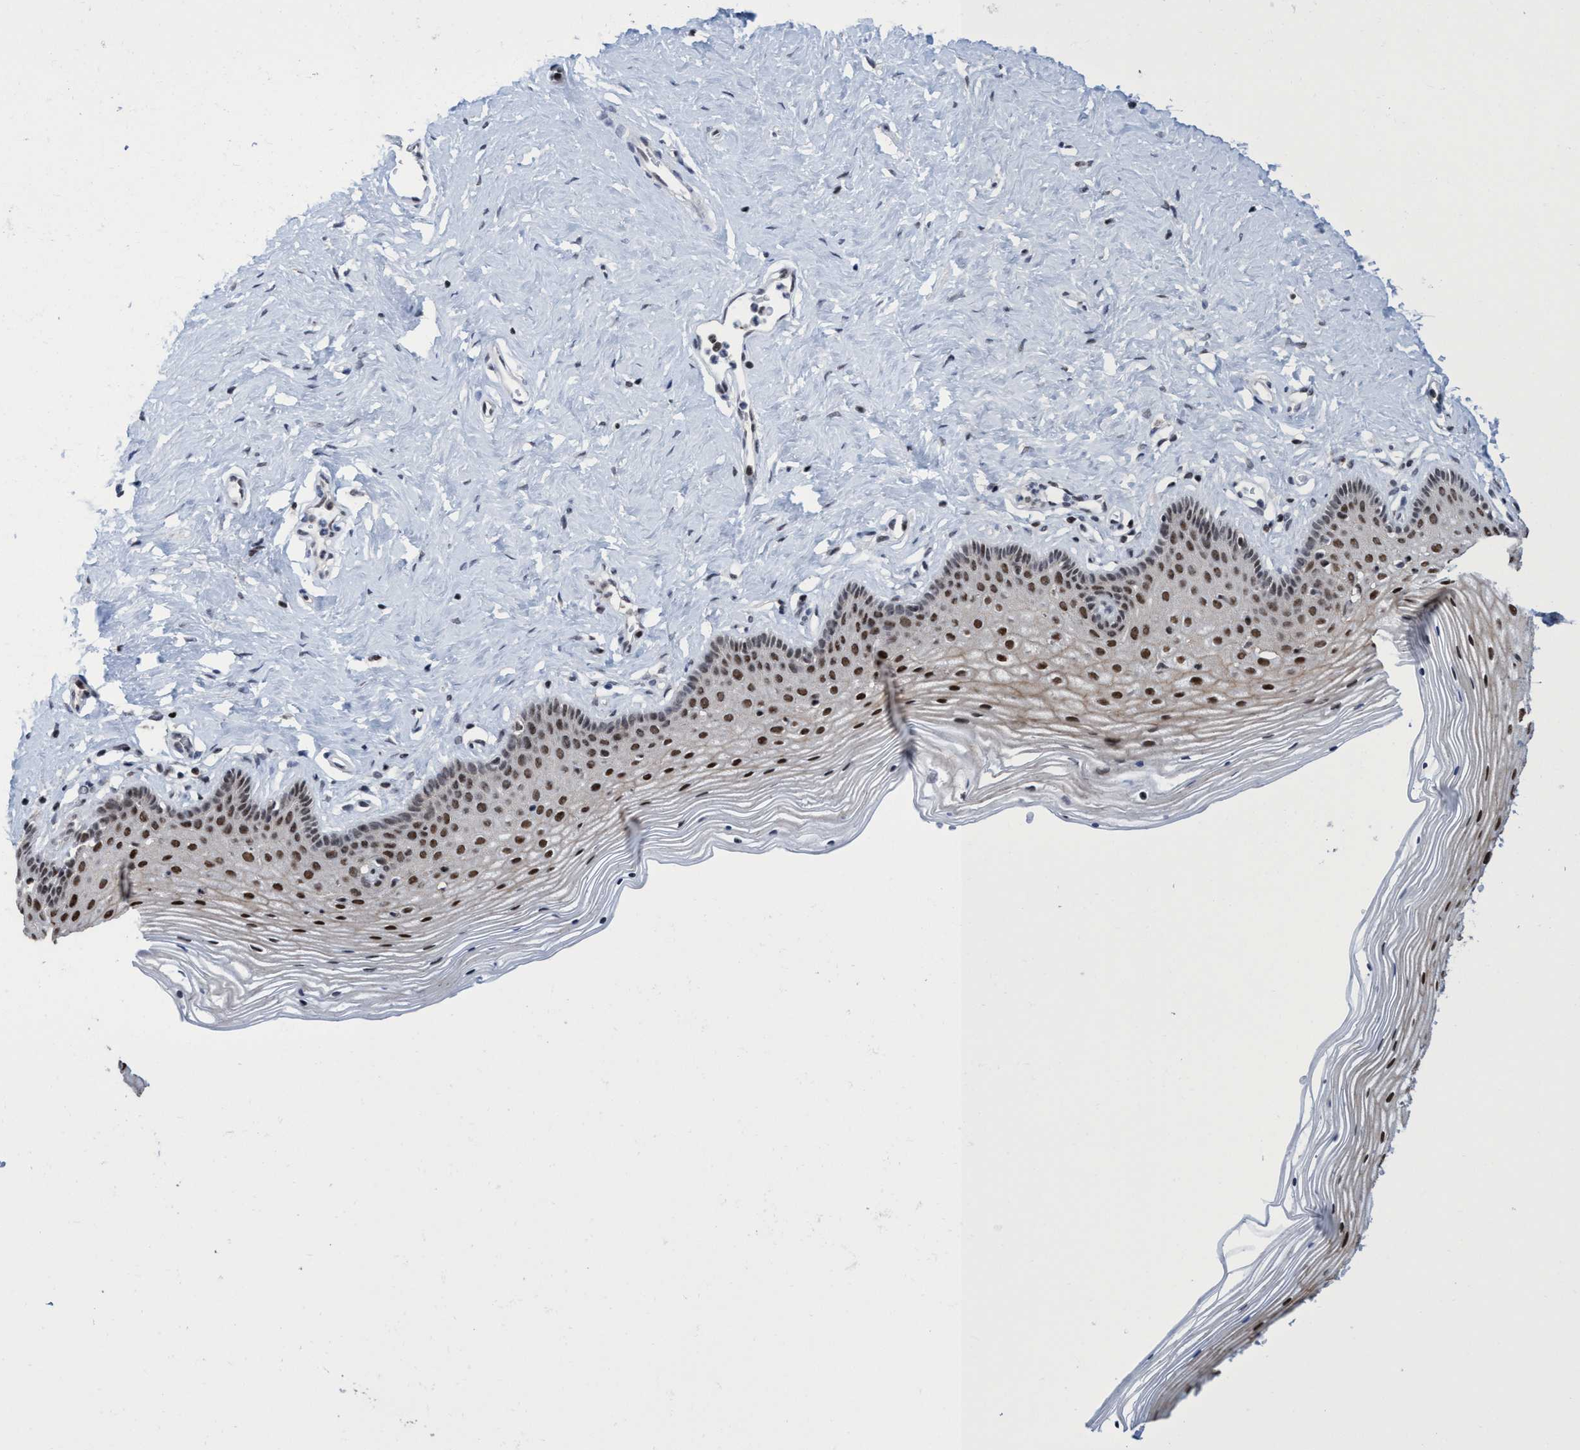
{"staining": {"intensity": "strong", "quantity": "25%-75%", "location": "nuclear"}, "tissue": "vagina", "cell_type": "Squamous epithelial cells", "image_type": "normal", "snomed": [{"axis": "morphology", "description": "Normal tissue, NOS"}, {"axis": "topography", "description": "Vagina"}], "caption": "A micrograph of vagina stained for a protein exhibits strong nuclear brown staining in squamous epithelial cells. The protein is stained brown, and the nuclei are stained in blue (DAB (3,3'-diaminobenzidine) IHC with brightfield microscopy, high magnification).", "gene": "C9orf78", "patient": {"sex": "female", "age": 32}}